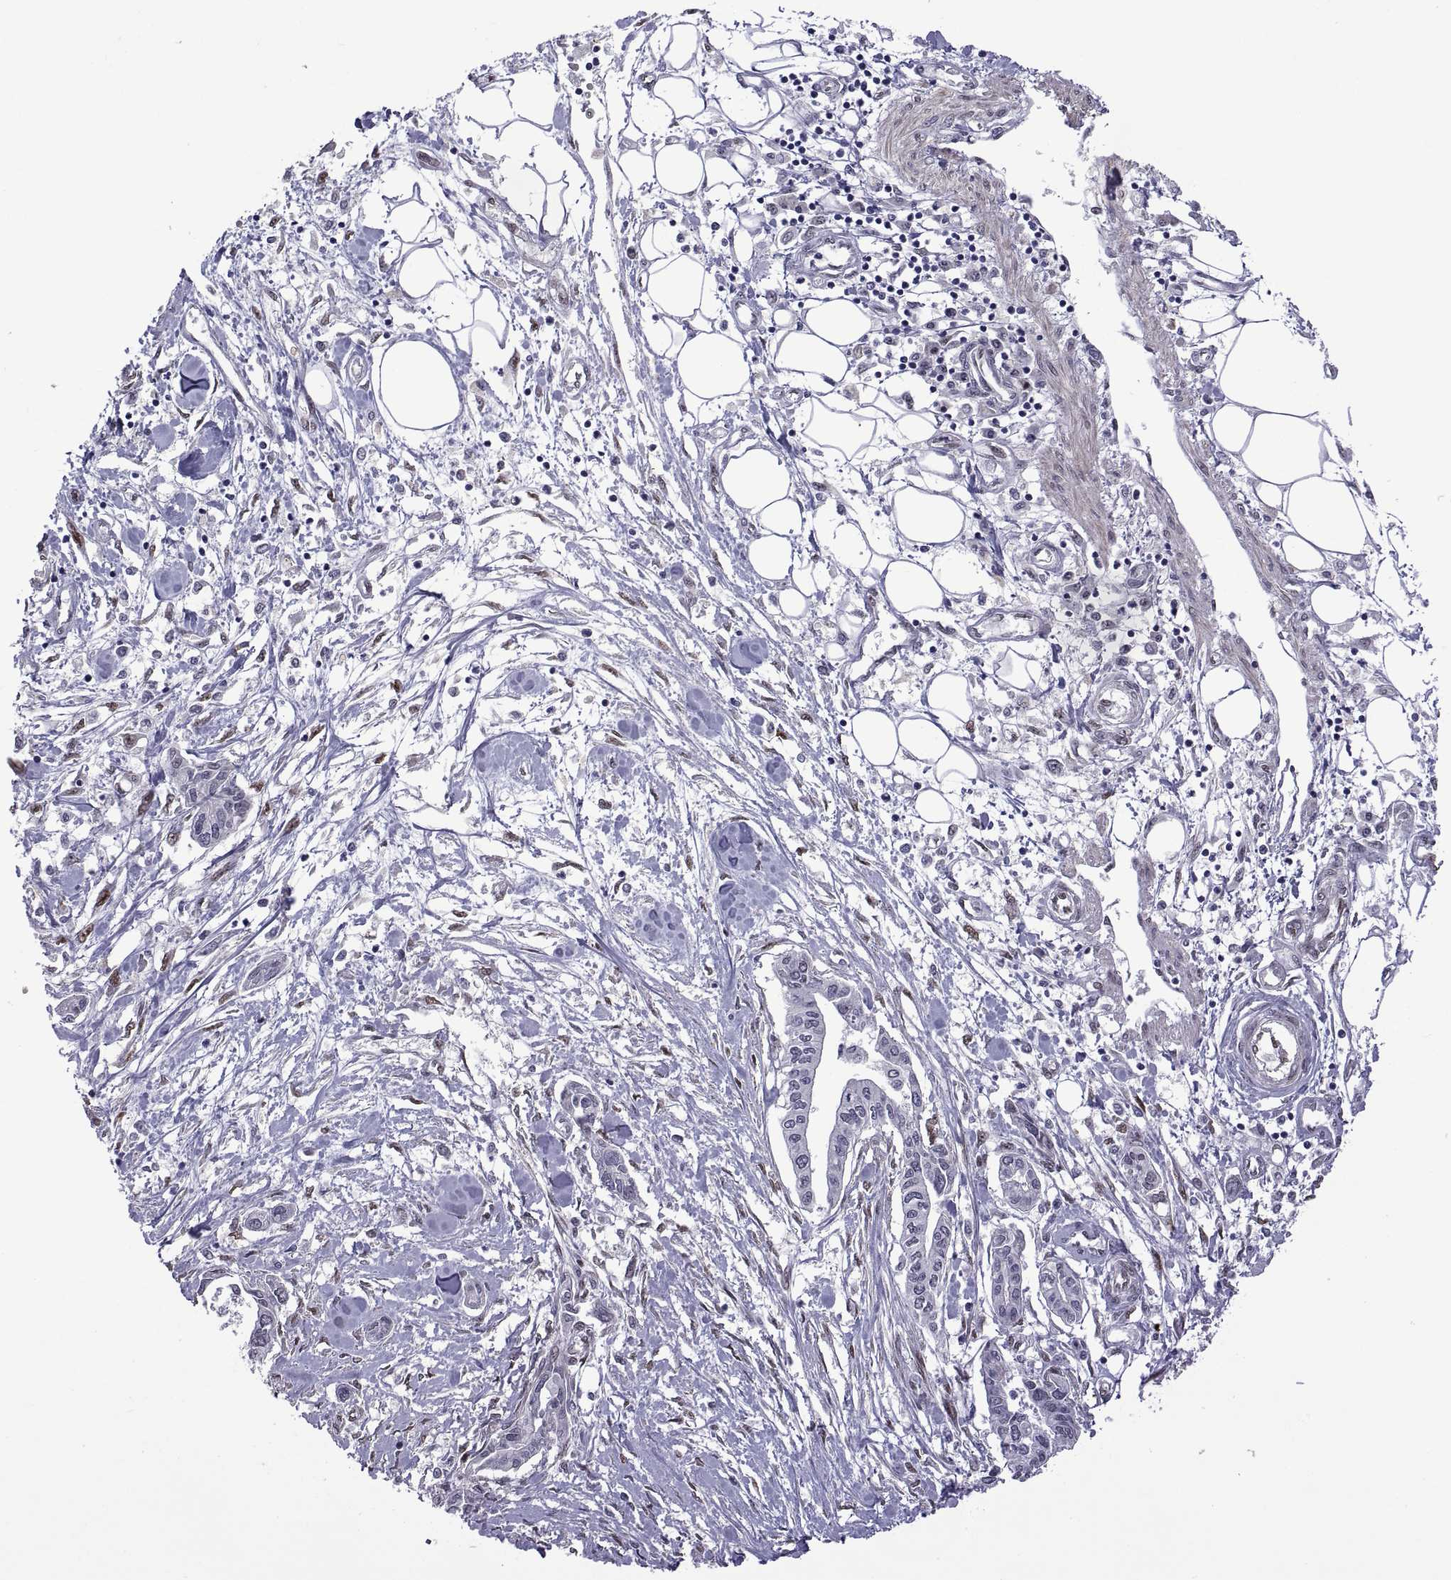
{"staining": {"intensity": "negative", "quantity": "none", "location": "none"}, "tissue": "pancreatic cancer", "cell_type": "Tumor cells", "image_type": "cancer", "snomed": [{"axis": "morphology", "description": "Adenocarcinoma, NOS"}, {"axis": "topography", "description": "Pancreas"}], "caption": "The micrograph exhibits no staining of tumor cells in adenocarcinoma (pancreatic).", "gene": "NR4A1", "patient": {"sex": "male", "age": 60}}